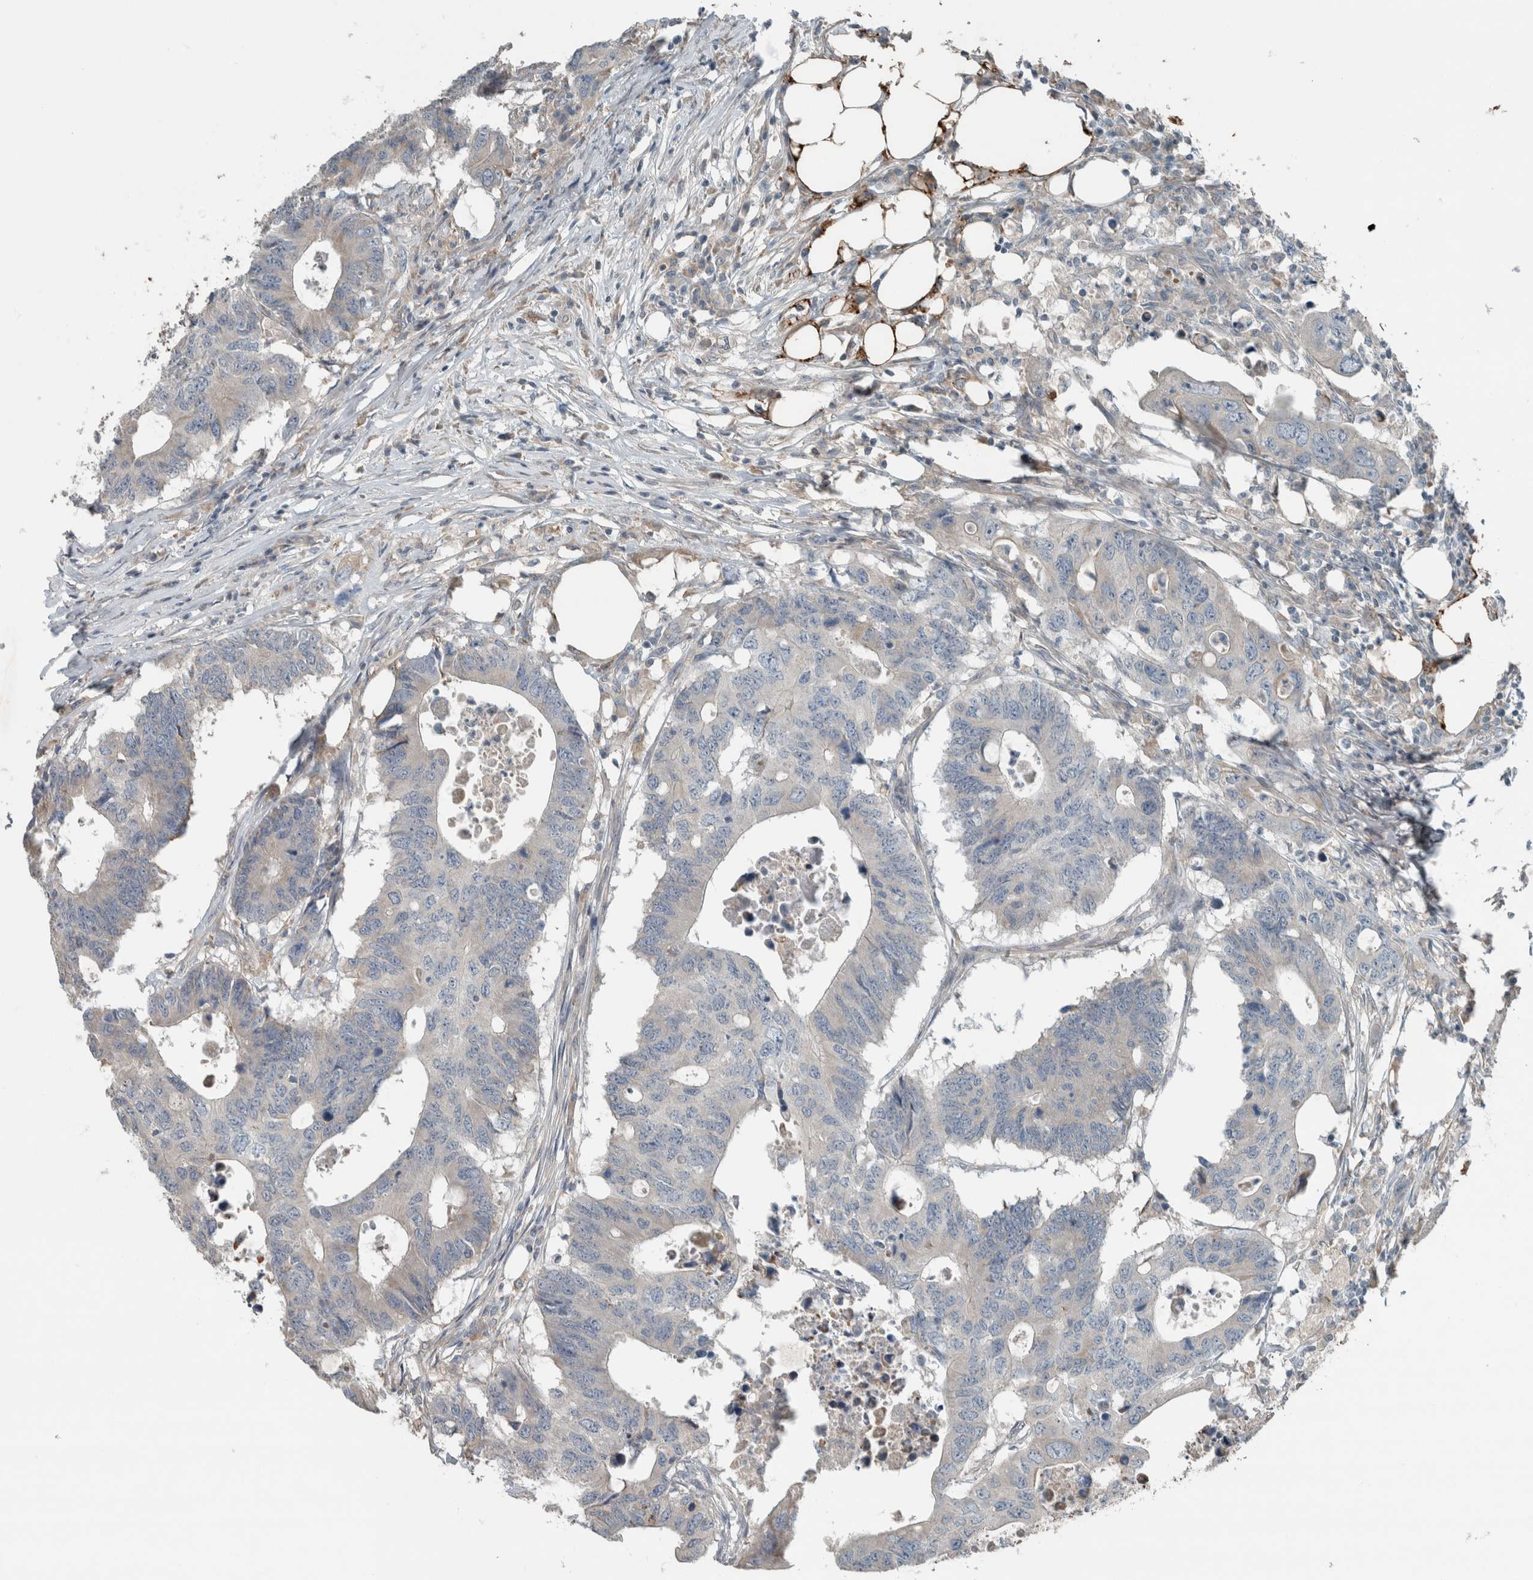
{"staining": {"intensity": "negative", "quantity": "none", "location": "none"}, "tissue": "colorectal cancer", "cell_type": "Tumor cells", "image_type": "cancer", "snomed": [{"axis": "morphology", "description": "Adenocarcinoma, NOS"}, {"axis": "topography", "description": "Colon"}], "caption": "The IHC image has no significant expression in tumor cells of colorectal cancer tissue.", "gene": "JADE2", "patient": {"sex": "male", "age": 71}}